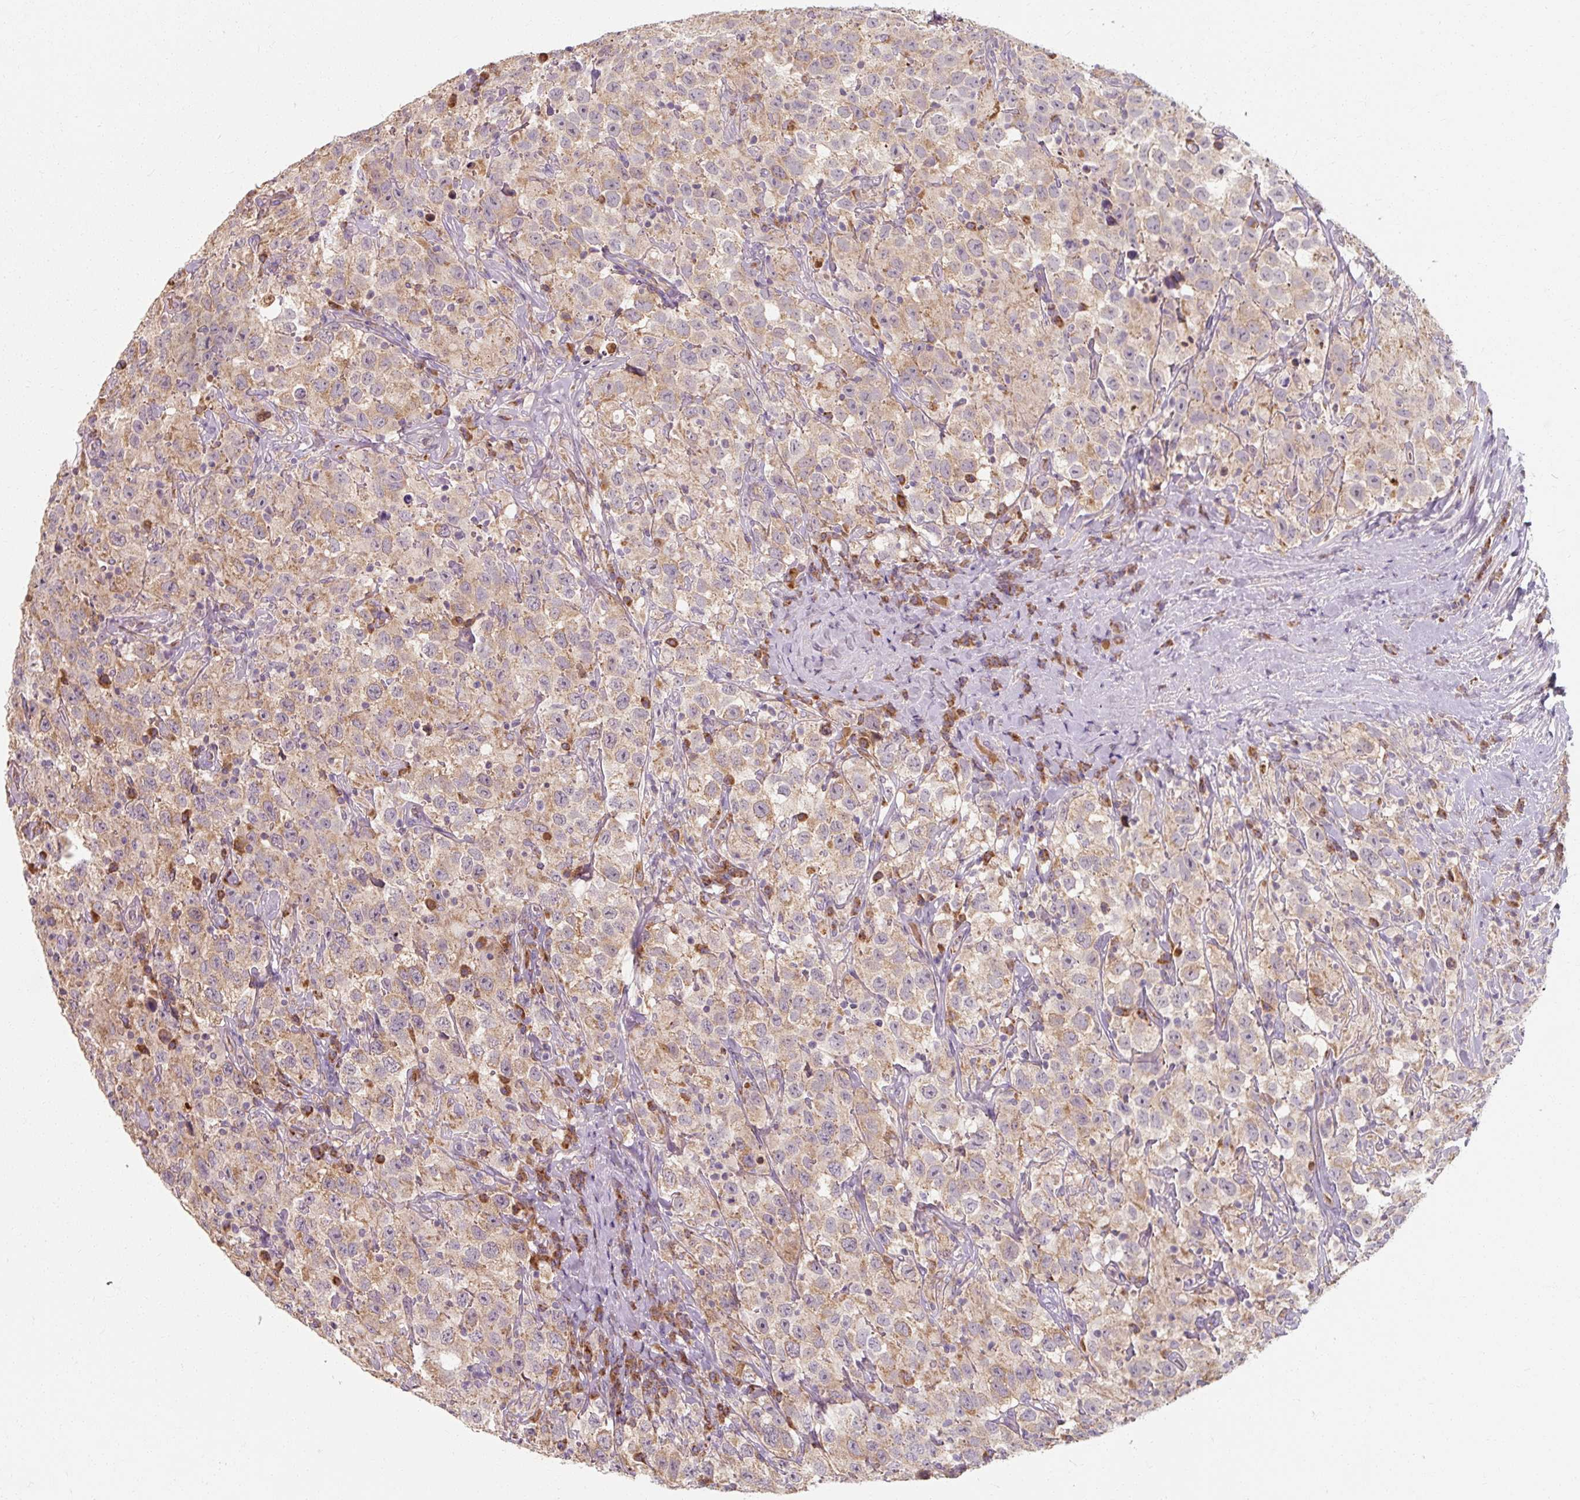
{"staining": {"intensity": "weak", "quantity": ">75%", "location": "cytoplasmic/membranous"}, "tissue": "testis cancer", "cell_type": "Tumor cells", "image_type": "cancer", "snomed": [{"axis": "morphology", "description": "Seminoma, NOS"}, {"axis": "topography", "description": "Testis"}], "caption": "Protein staining of testis cancer (seminoma) tissue displays weak cytoplasmic/membranous positivity in approximately >75% of tumor cells. The staining is performed using DAB brown chromogen to label protein expression. The nuclei are counter-stained blue using hematoxylin.", "gene": "TSEN54", "patient": {"sex": "male", "age": 41}}